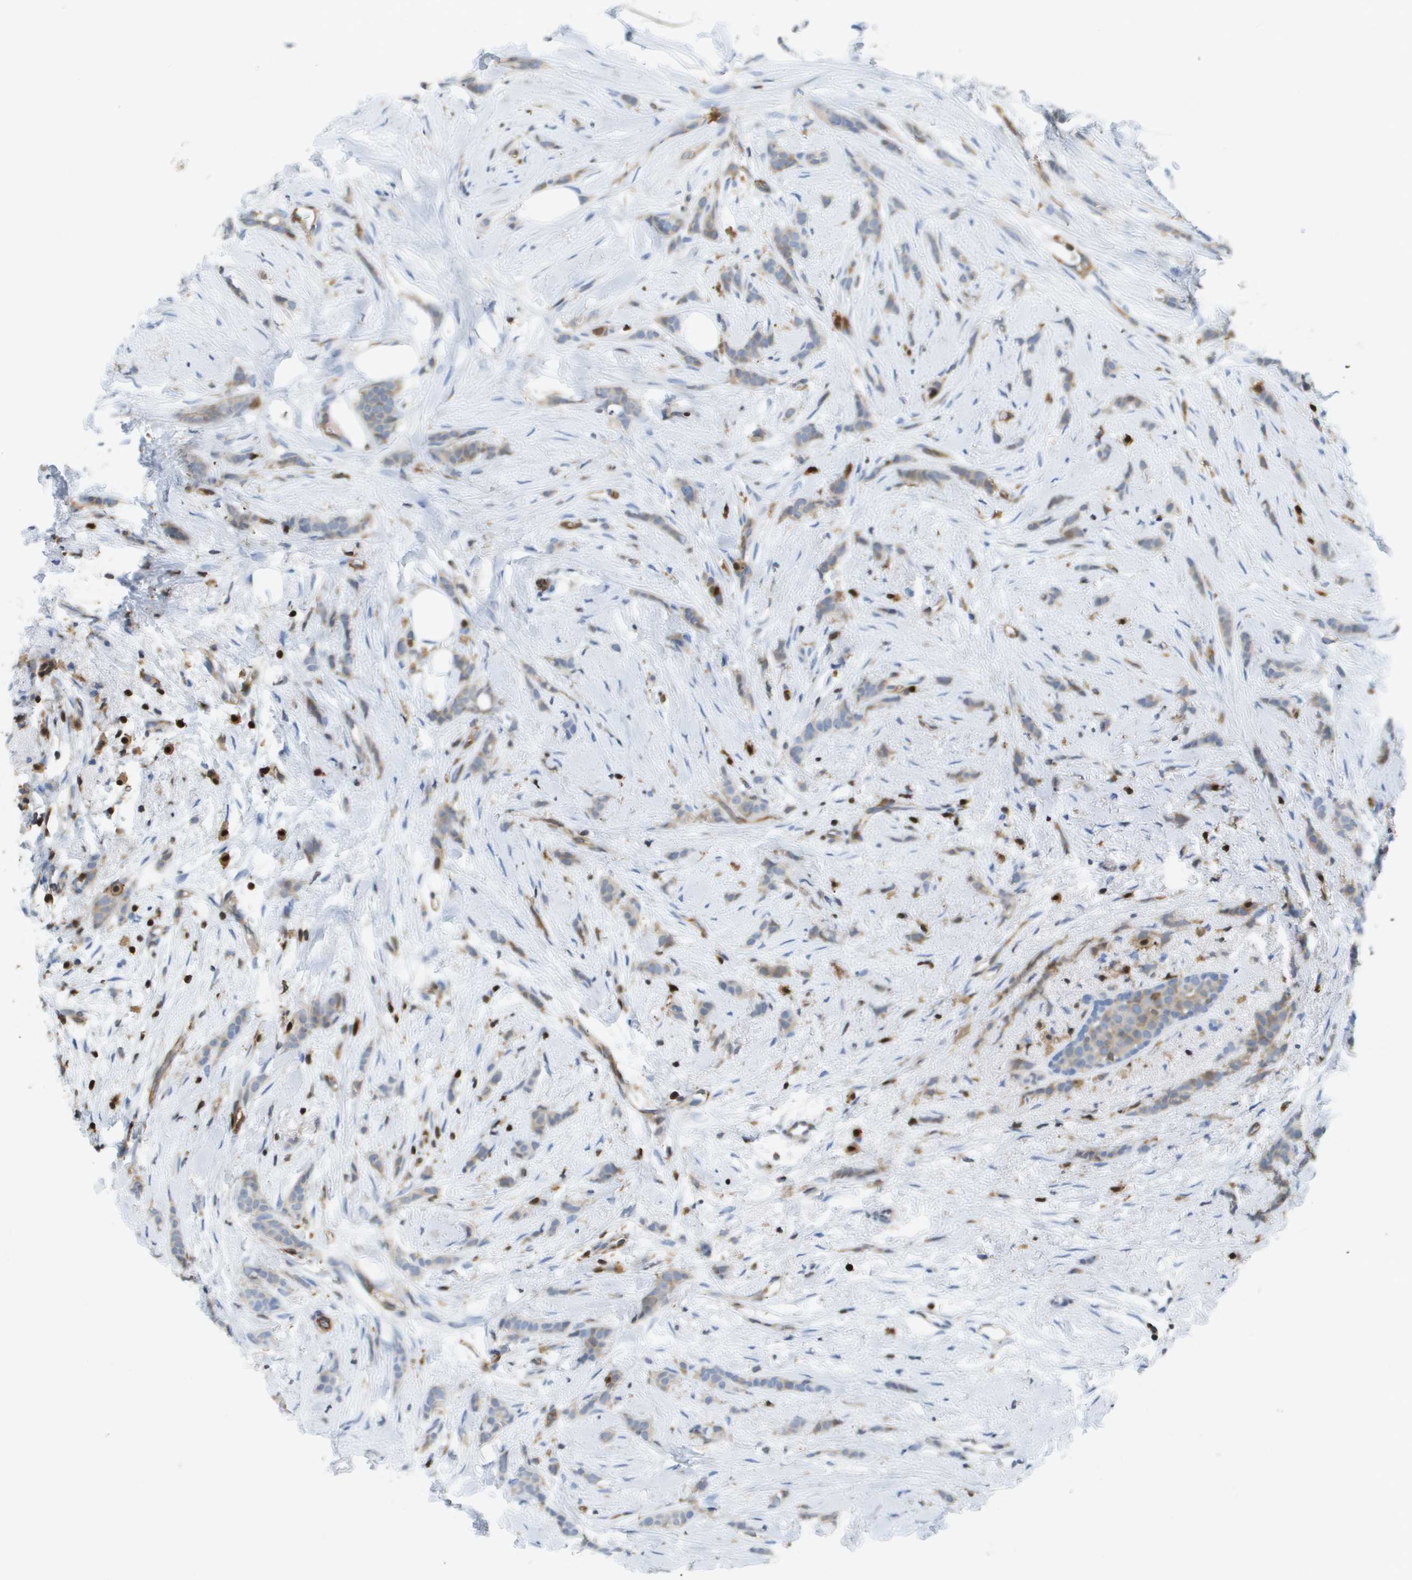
{"staining": {"intensity": "weak", "quantity": "25%-75%", "location": "cytoplasmic/membranous"}, "tissue": "breast cancer", "cell_type": "Tumor cells", "image_type": "cancer", "snomed": [{"axis": "morphology", "description": "Lobular carcinoma, in situ"}, {"axis": "morphology", "description": "Lobular carcinoma"}, {"axis": "topography", "description": "Breast"}], "caption": "Lobular carcinoma in situ (breast) stained with DAB (3,3'-diaminobenzidine) IHC demonstrates low levels of weak cytoplasmic/membranous expression in about 25%-75% of tumor cells.", "gene": "DOCK5", "patient": {"sex": "female", "age": 41}}